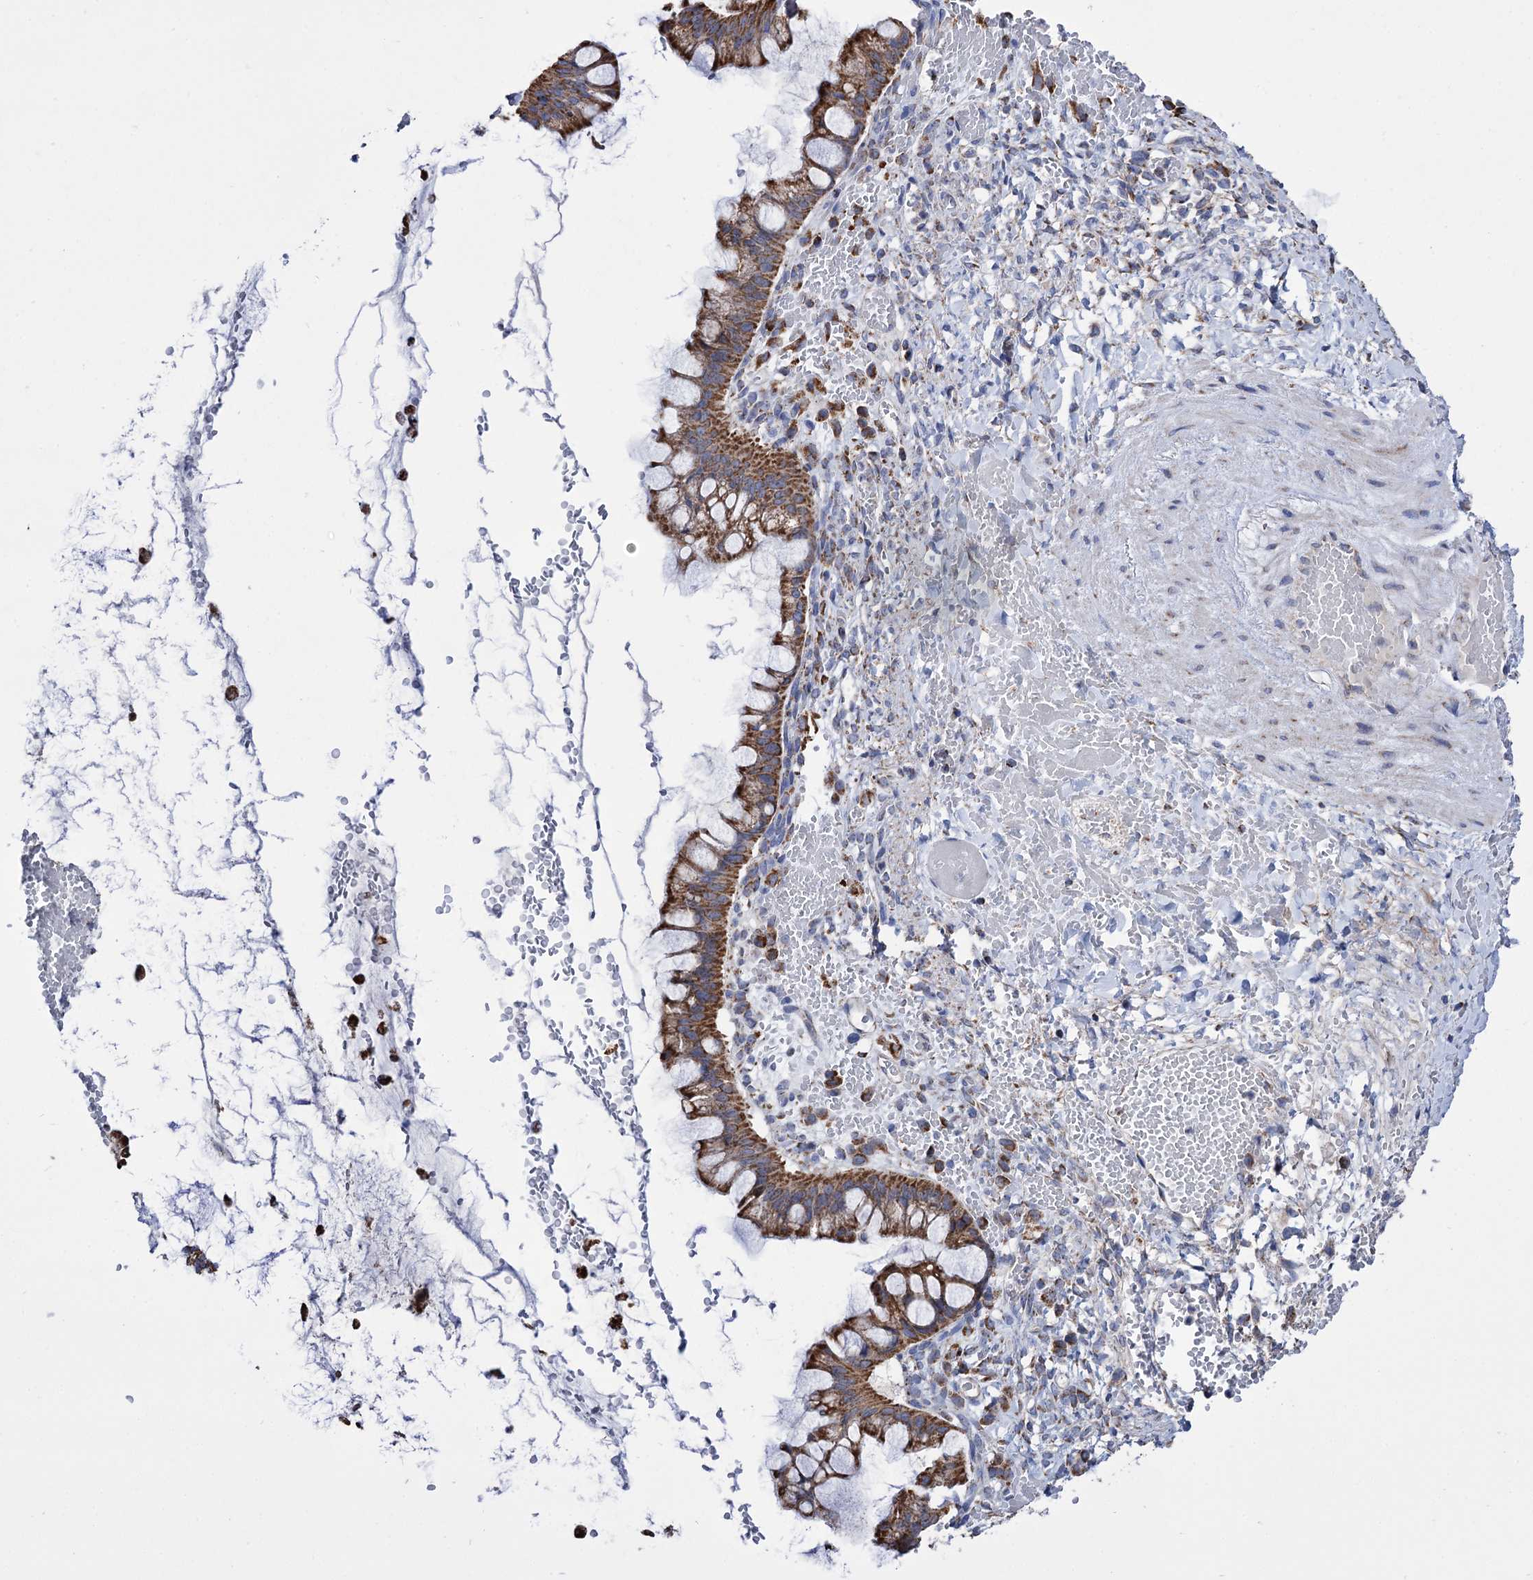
{"staining": {"intensity": "strong", "quantity": ">75%", "location": "cytoplasmic/membranous"}, "tissue": "ovarian cancer", "cell_type": "Tumor cells", "image_type": "cancer", "snomed": [{"axis": "morphology", "description": "Cystadenocarcinoma, mucinous, NOS"}, {"axis": "topography", "description": "Ovary"}], "caption": "IHC image of ovarian mucinous cystadenocarcinoma stained for a protein (brown), which reveals high levels of strong cytoplasmic/membranous positivity in about >75% of tumor cells.", "gene": "ABHD10", "patient": {"sex": "female", "age": 73}}